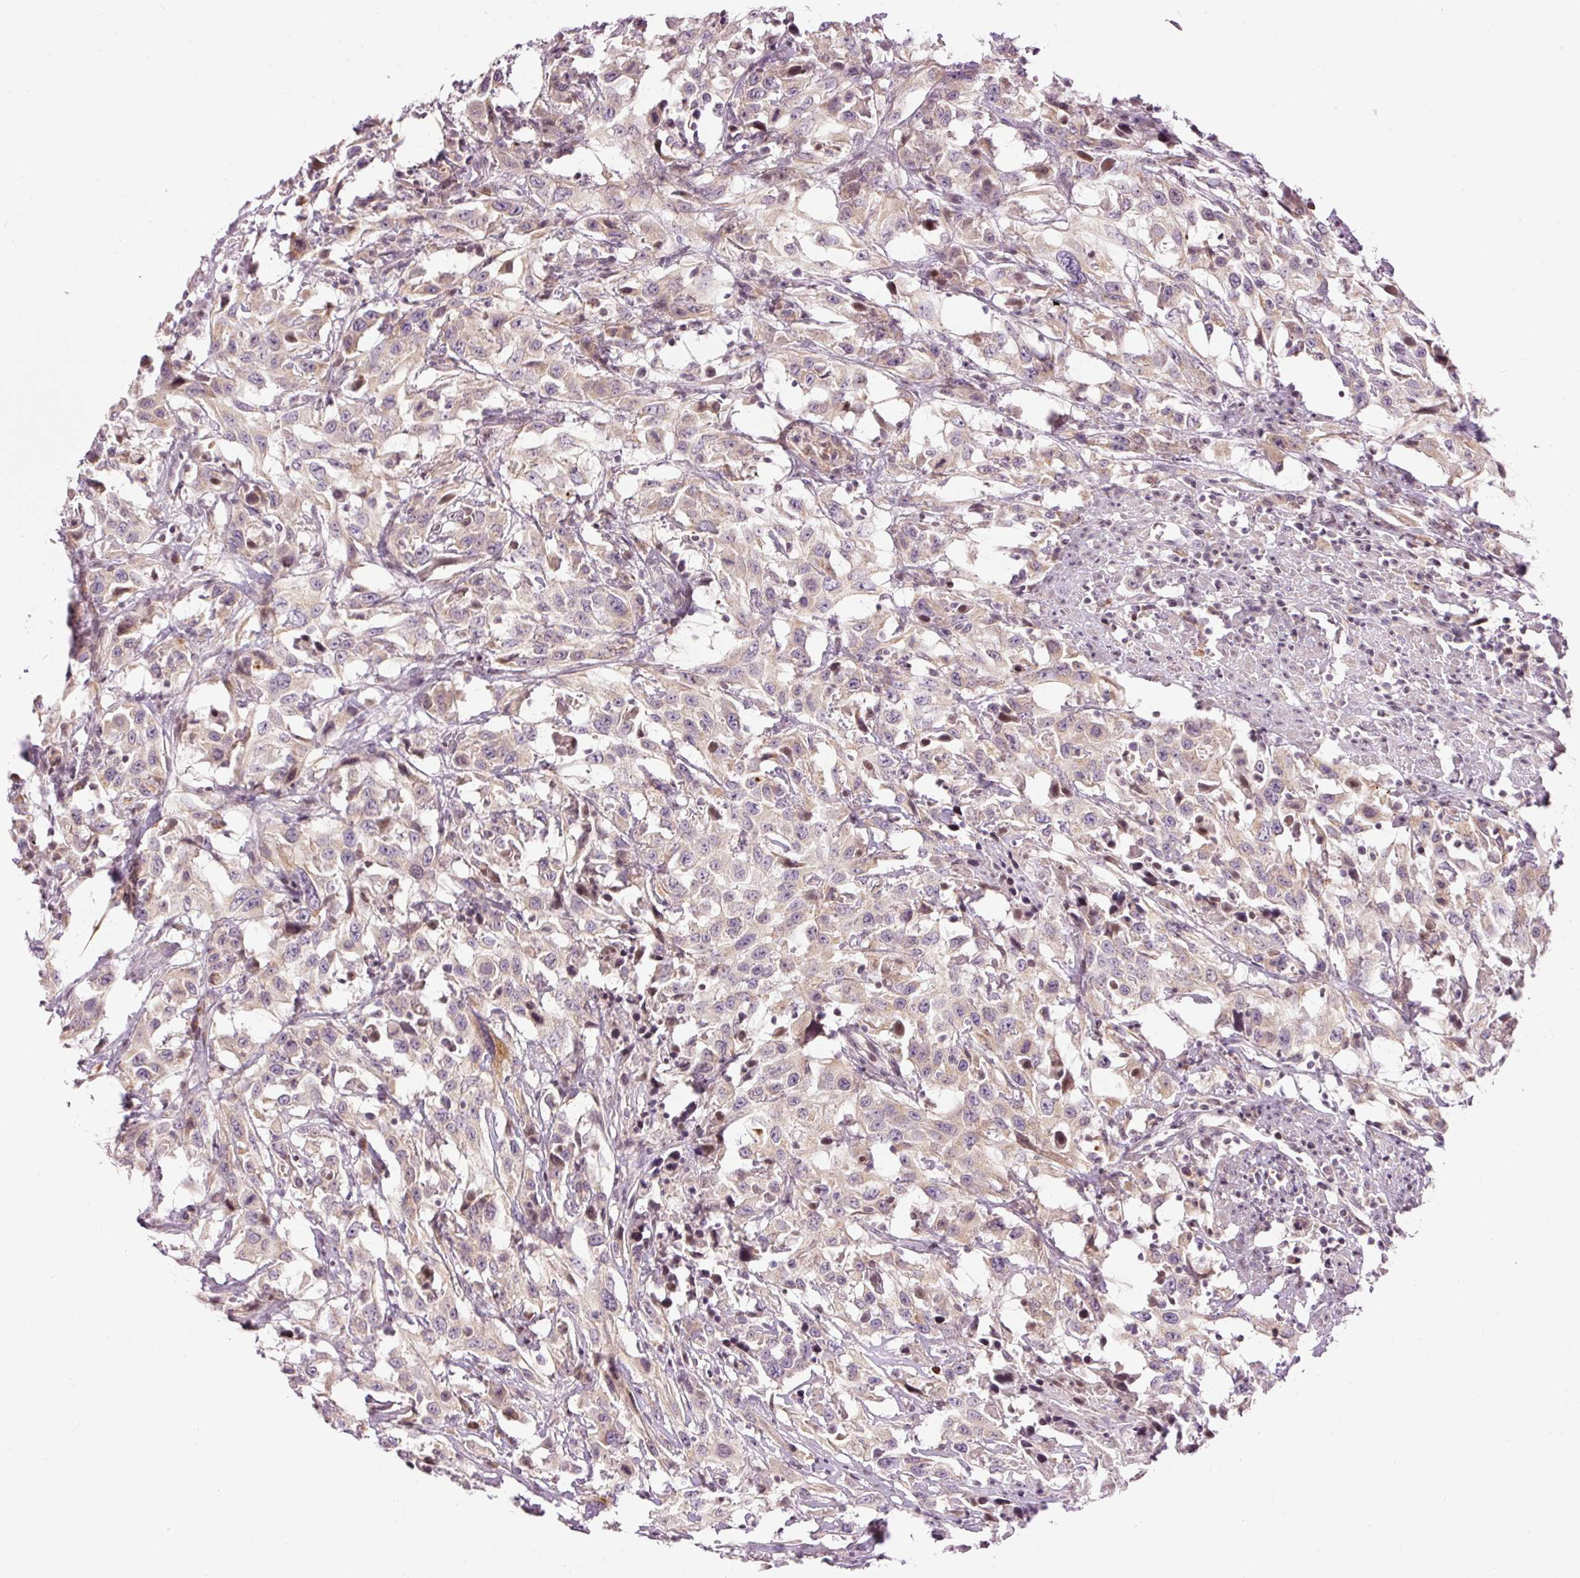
{"staining": {"intensity": "weak", "quantity": "25%-75%", "location": "cytoplasmic/membranous"}, "tissue": "urothelial cancer", "cell_type": "Tumor cells", "image_type": "cancer", "snomed": [{"axis": "morphology", "description": "Urothelial carcinoma, High grade"}, {"axis": "topography", "description": "Urinary bladder"}], "caption": "High-grade urothelial carcinoma was stained to show a protein in brown. There is low levels of weak cytoplasmic/membranous staining in approximately 25%-75% of tumor cells.", "gene": "ABHD11", "patient": {"sex": "male", "age": 61}}